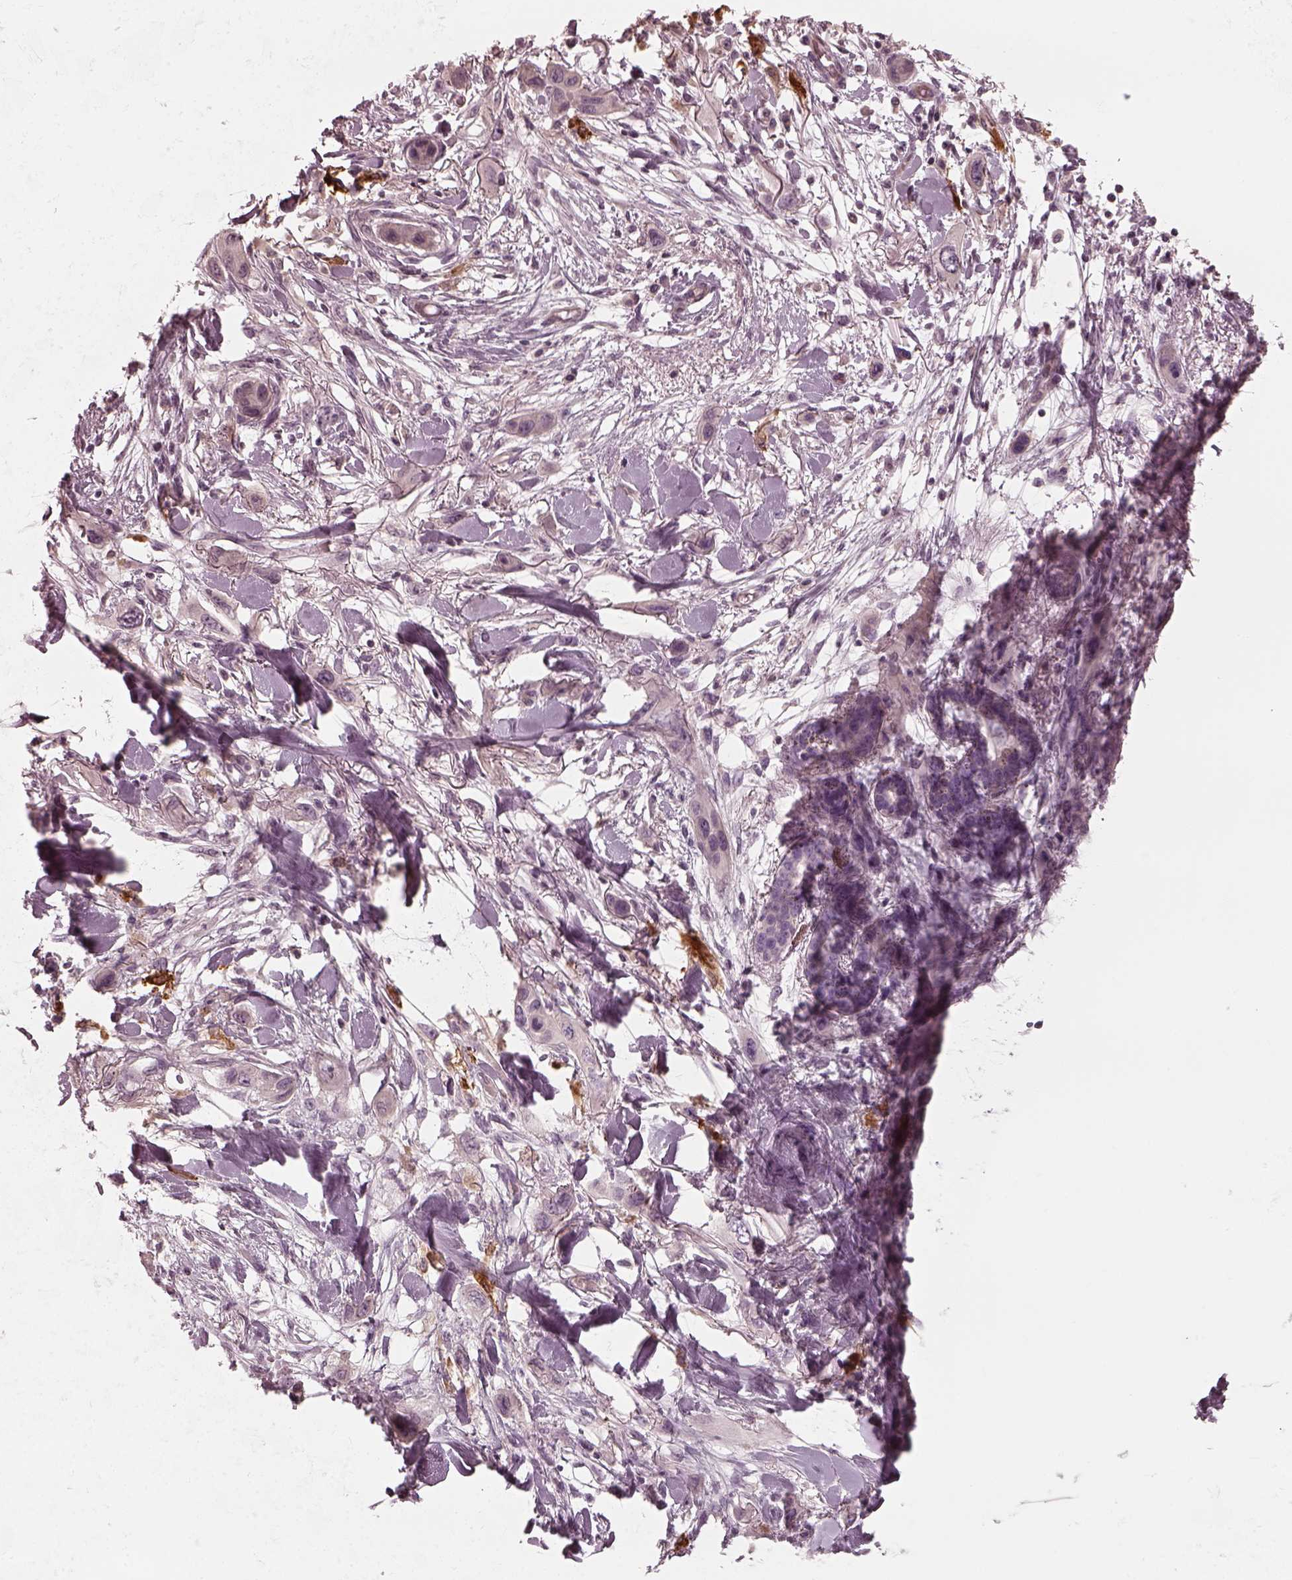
{"staining": {"intensity": "negative", "quantity": "none", "location": "none"}, "tissue": "skin cancer", "cell_type": "Tumor cells", "image_type": "cancer", "snomed": [{"axis": "morphology", "description": "Squamous cell carcinoma, NOS"}, {"axis": "topography", "description": "Skin"}], "caption": "An IHC image of skin cancer (squamous cell carcinoma) is shown. There is no staining in tumor cells of skin cancer (squamous cell carcinoma).", "gene": "CHIT1", "patient": {"sex": "male", "age": 79}}